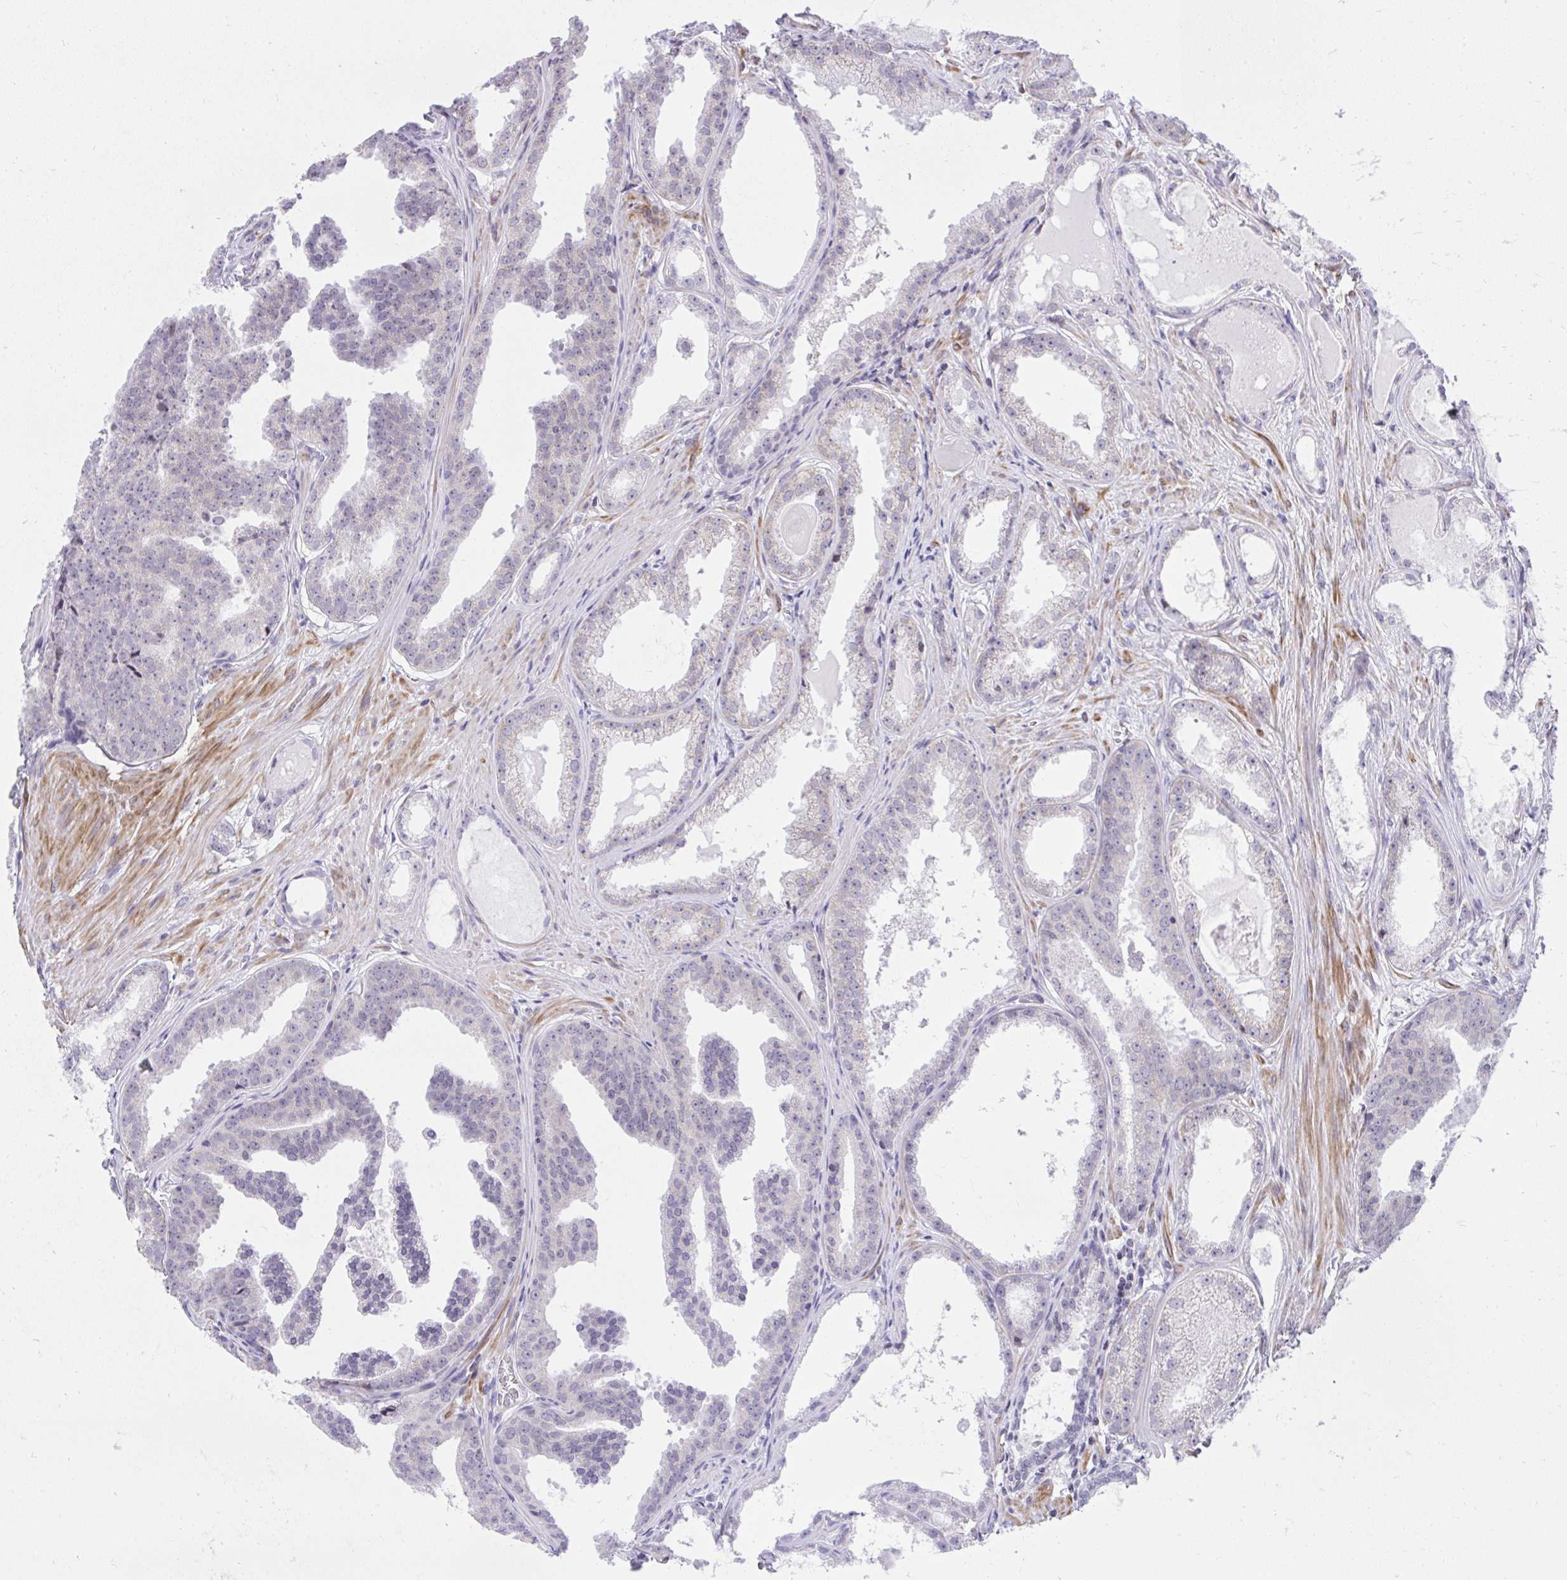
{"staining": {"intensity": "negative", "quantity": "none", "location": "none"}, "tissue": "prostate cancer", "cell_type": "Tumor cells", "image_type": "cancer", "snomed": [{"axis": "morphology", "description": "Adenocarcinoma, Low grade"}, {"axis": "topography", "description": "Prostate"}], "caption": "A photomicrograph of prostate cancer (adenocarcinoma (low-grade)) stained for a protein exhibits no brown staining in tumor cells.", "gene": "KCNN4", "patient": {"sex": "male", "age": 65}}